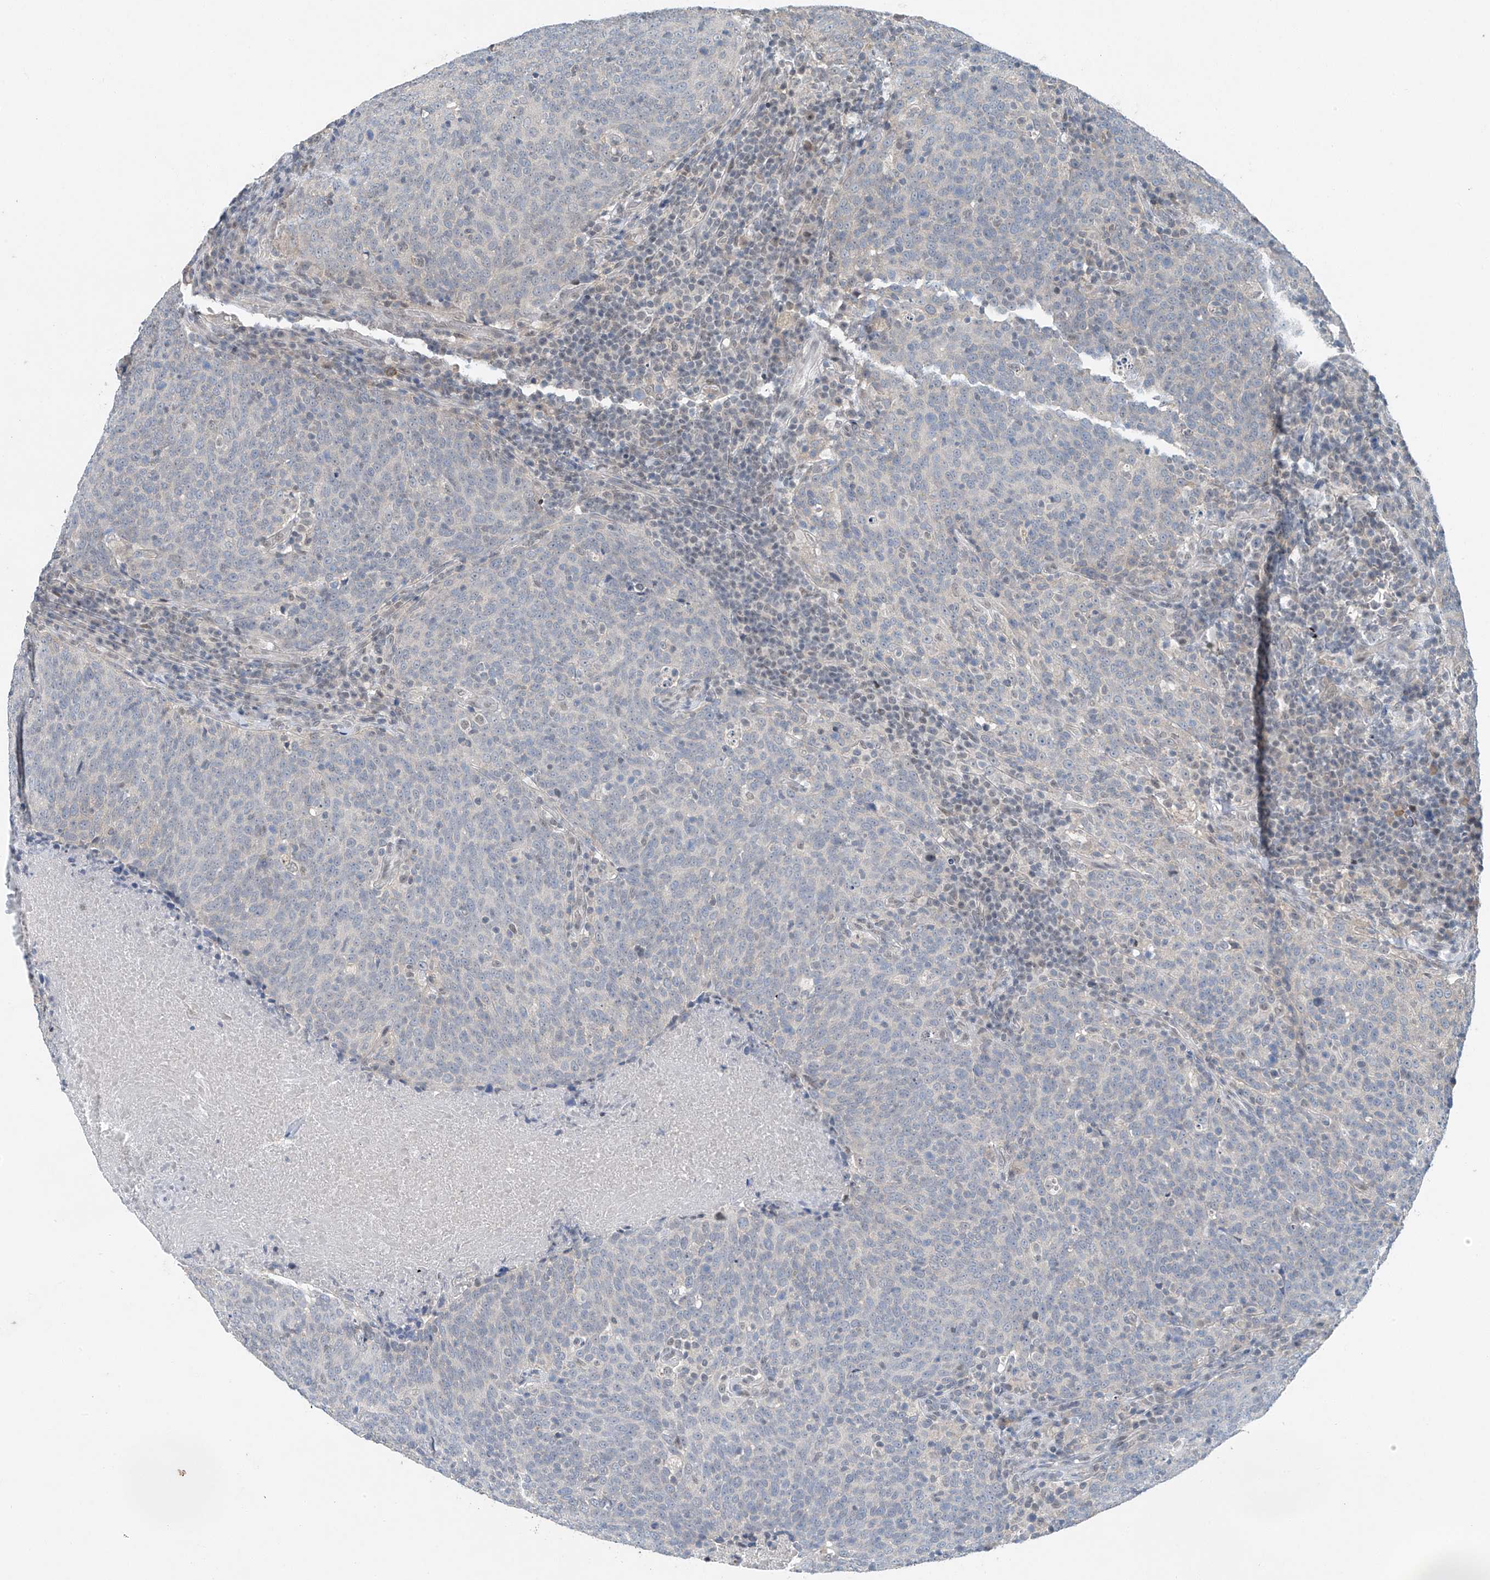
{"staining": {"intensity": "negative", "quantity": "none", "location": "none"}, "tissue": "head and neck cancer", "cell_type": "Tumor cells", "image_type": "cancer", "snomed": [{"axis": "morphology", "description": "Squamous cell carcinoma, NOS"}, {"axis": "morphology", "description": "Squamous cell carcinoma, metastatic, NOS"}, {"axis": "topography", "description": "Lymph node"}, {"axis": "topography", "description": "Head-Neck"}], "caption": "Tumor cells are negative for brown protein staining in head and neck cancer.", "gene": "TAF8", "patient": {"sex": "male", "age": 62}}